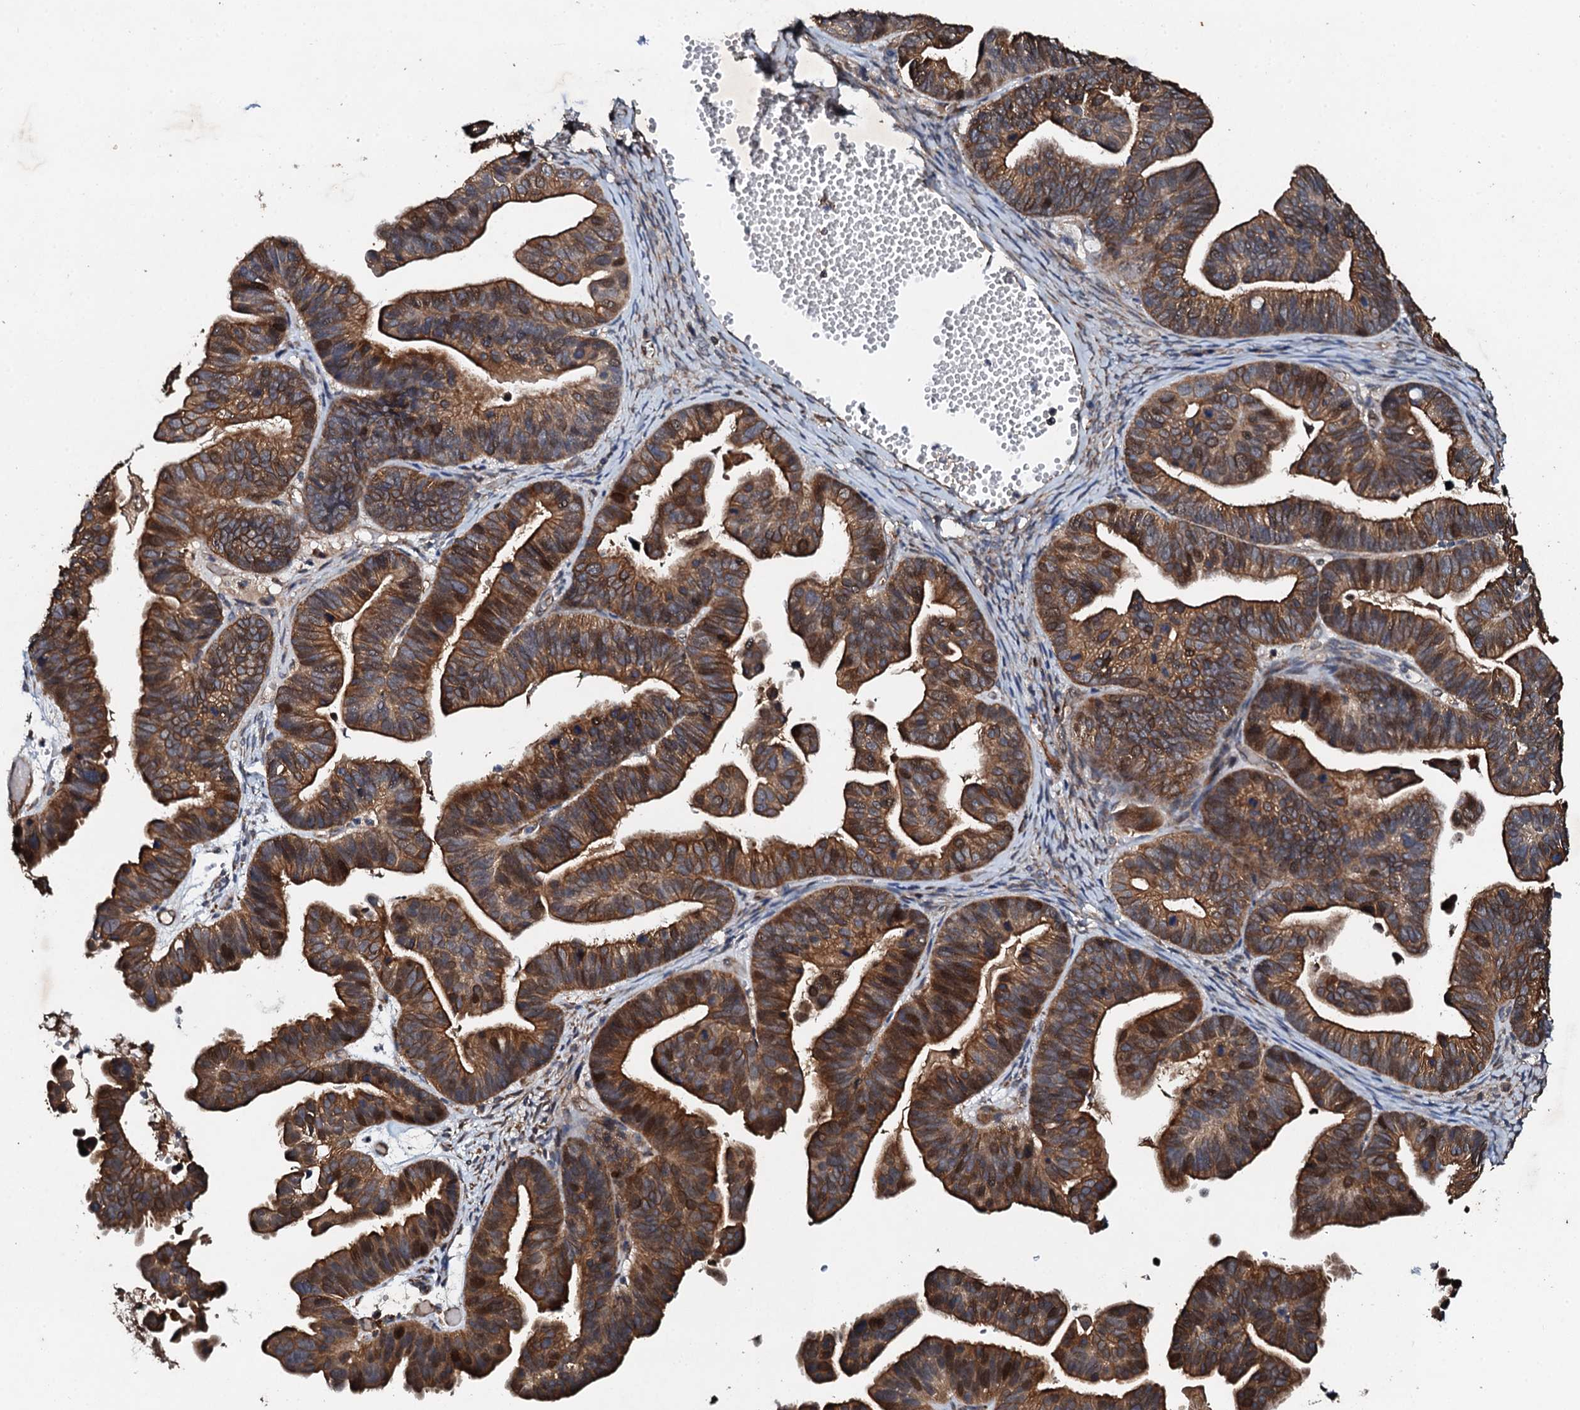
{"staining": {"intensity": "strong", "quantity": ">75%", "location": "cytoplasmic/membranous,nuclear"}, "tissue": "ovarian cancer", "cell_type": "Tumor cells", "image_type": "cancer", "snomed": [{"axis": "morphology", "description": "Cystadenocarcinoma, serous, NOS"}, {"axis": "topography", "description": "Ovary"}], "caption": "Immunohistochemical staining of human serous cystadenocarcinoma (ovarian) exhibits high levels of strong cytoplasmic/membranous and nuclear protein staining in approximately >75% of tumor cells. The protein of interest is shown in brown color, while the nuclei are stained blue.", "gene": "ADAMTS10", "patient": {"sex": "female", "age": 56}}